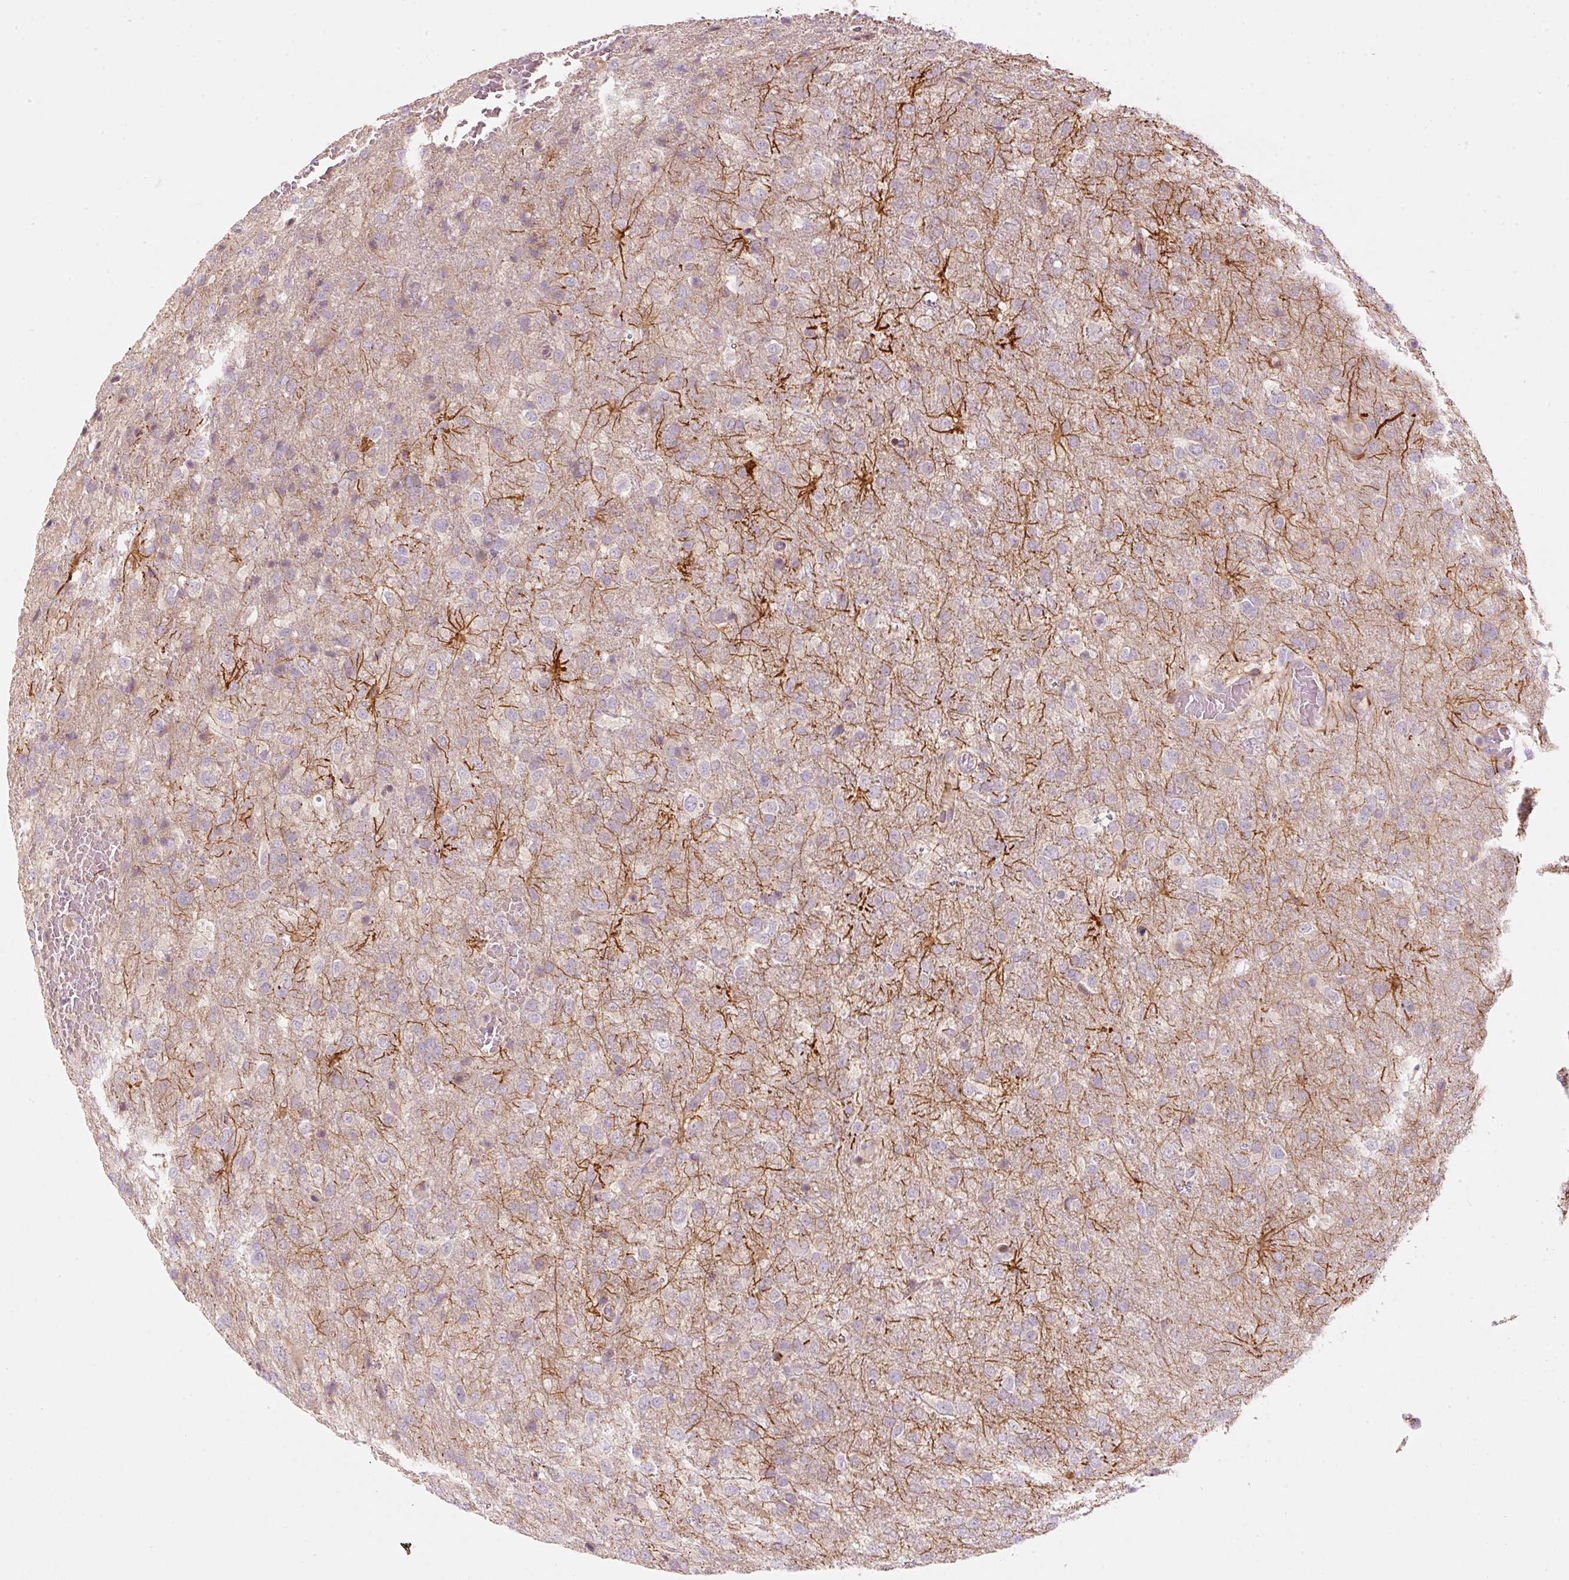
{"staining": {"intensity": "negative", "quantity": "none", "location": "none"}, "tissue": "glioma", "cell_type": "Tumor cells", "image_type": "cancer", "snomed": [{"axis": "morphology", "description": "Glioma, malignant, High grade"}, {"axis": "topography", "description": "Brain"}], "caption": "This is an immunohistochemistry histopathology image of human malignant glioma (high-grade). There is no staining in tumor cells.", "gene": "MAP10", "patient": {"sex": "female", "age": 74}}